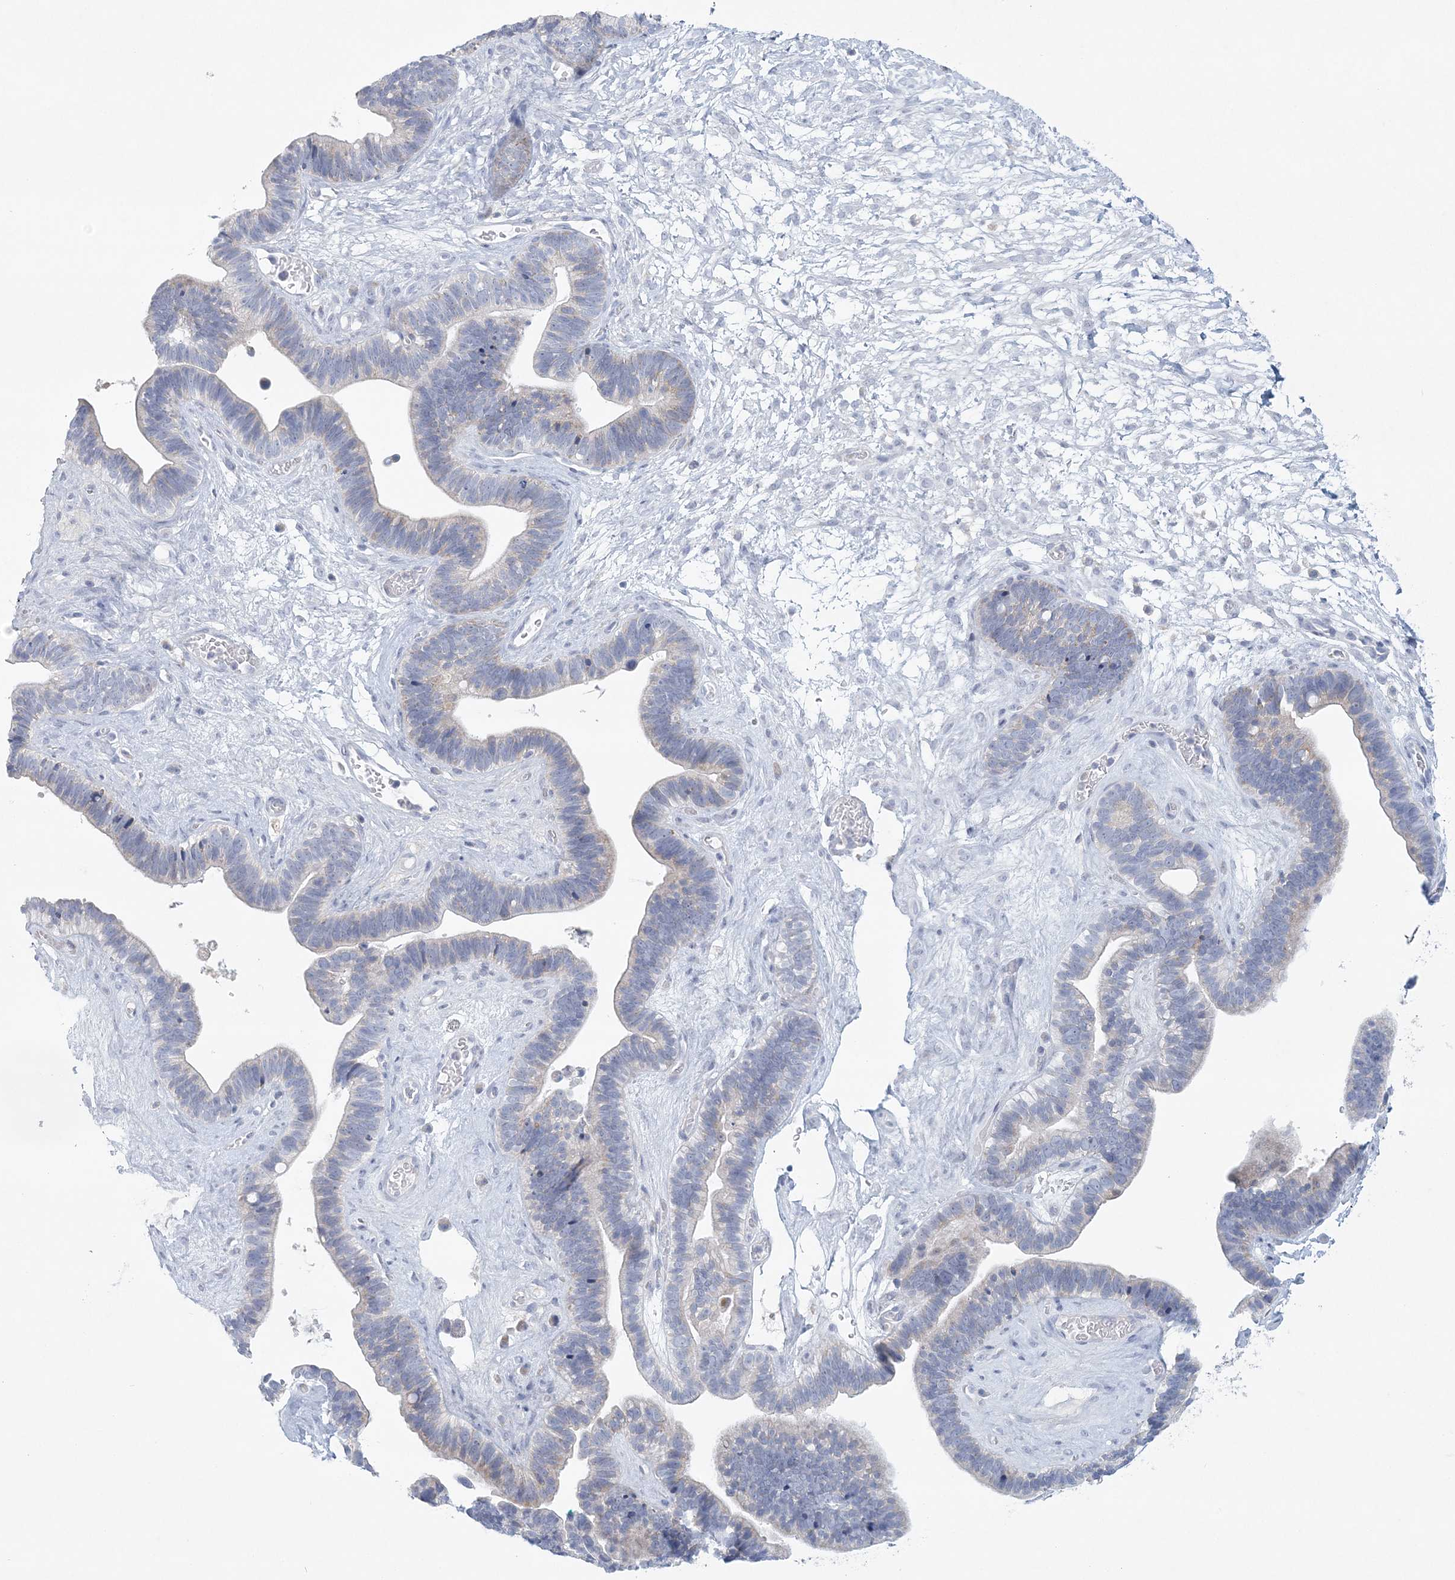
{"staining": {"intensity": "negative", "quantity": "none", "location": "none"}, "tissue": "ovarian cancer", "cell_type": "Tumor cells", "image_type": "cancer", "snomed": [{"axis": "morphology", "description": "Cystadenocarcinoma, serous, NOS"}, {"axis": "topography", "description": "Ovary"}], "caption": "High magnification brightfield microscopy of ovarian cancer stained with DAB (3,3'-diaminobenzidine) (brown) and counterstained with hematoxylin (blue): tumor cells show no significant expression.", "gene": "NIPAL1", "patient": {"sex": "female", "age": 56}}